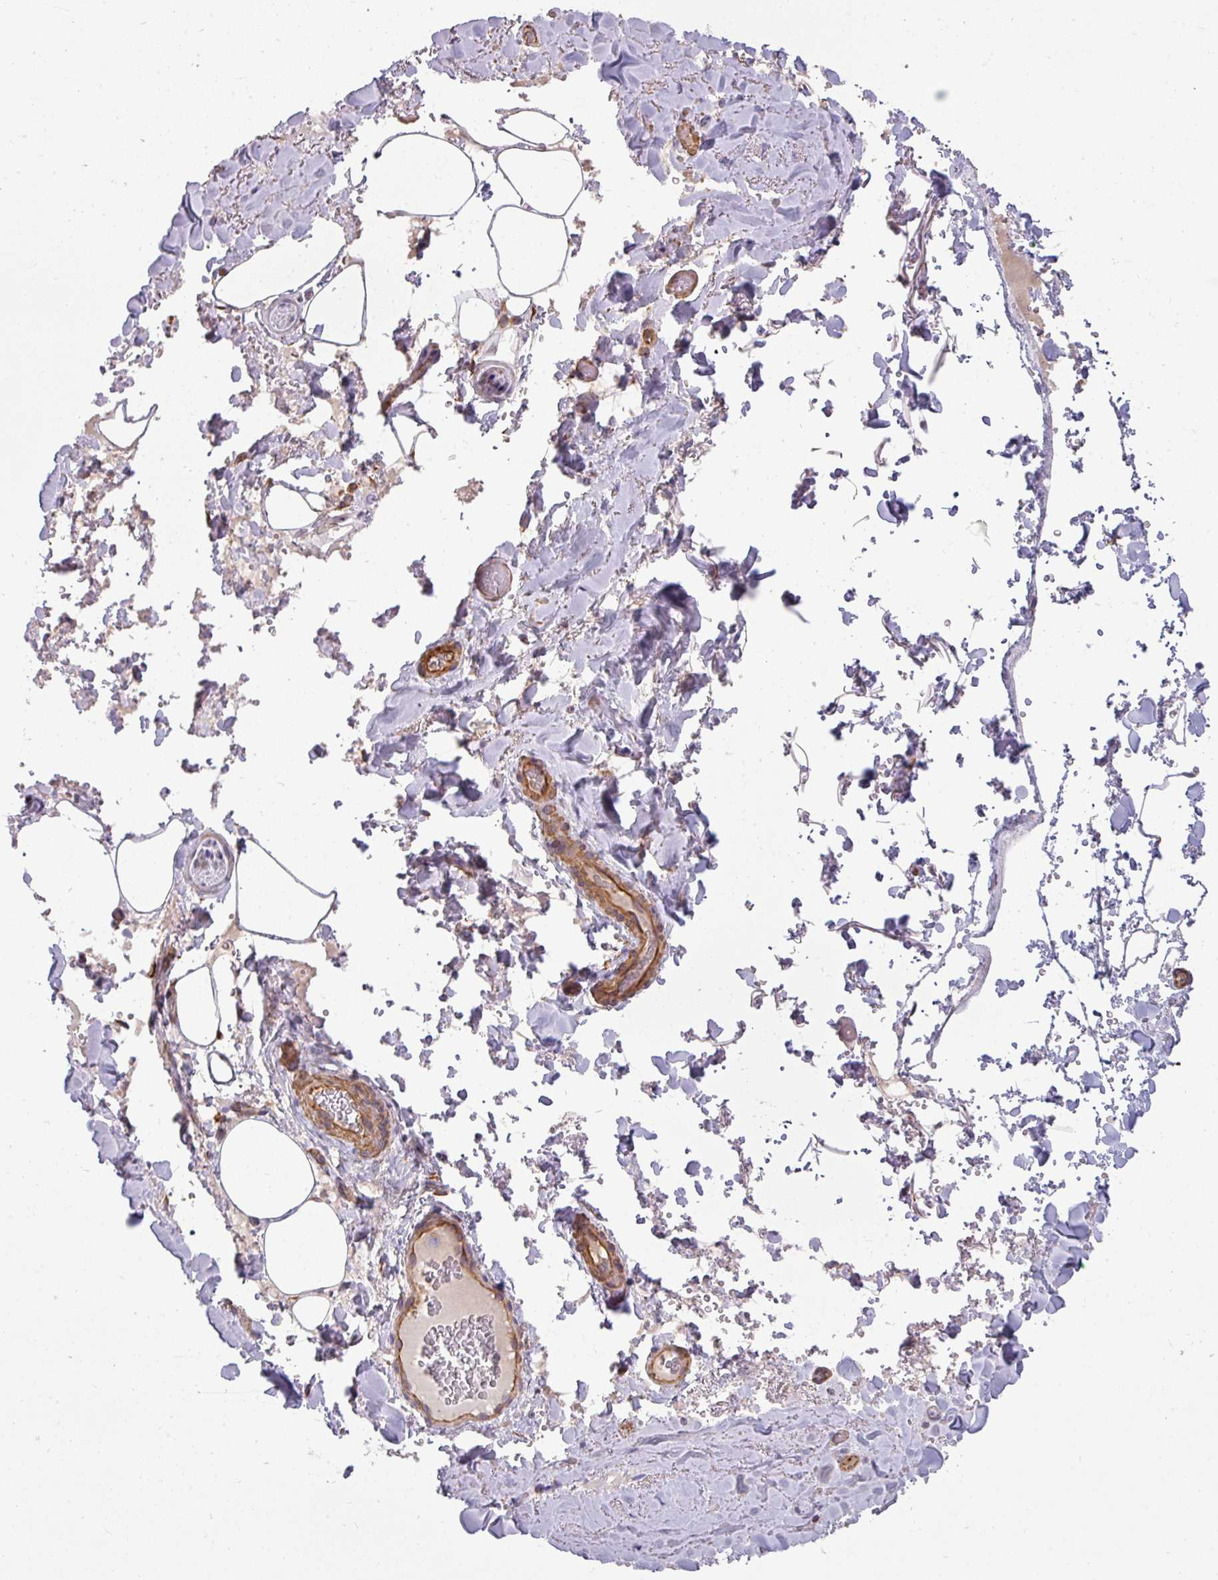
{"staining": {"intensity": "negative", "quantity": "none", "location": "none"}, "tissue": "adipose tissue", "cell_type": "Adipocytes", "image_type": "normal", "snomed": [{"axis": "morphology", "description": "Normal tissue, NOS"}, {"axis": "topography", "description": "Rectum"}, {"axis": "topography", "description": "Peripheral nerve tissue"}], "caption": "Immunohistochemistry (IHC) image of unremarkable human adipose tissue stained for a protein (brown), which shows no expression in adipocytes.", "gene": "ZNF835", "patient": {"sex": "female", "age": 69}}